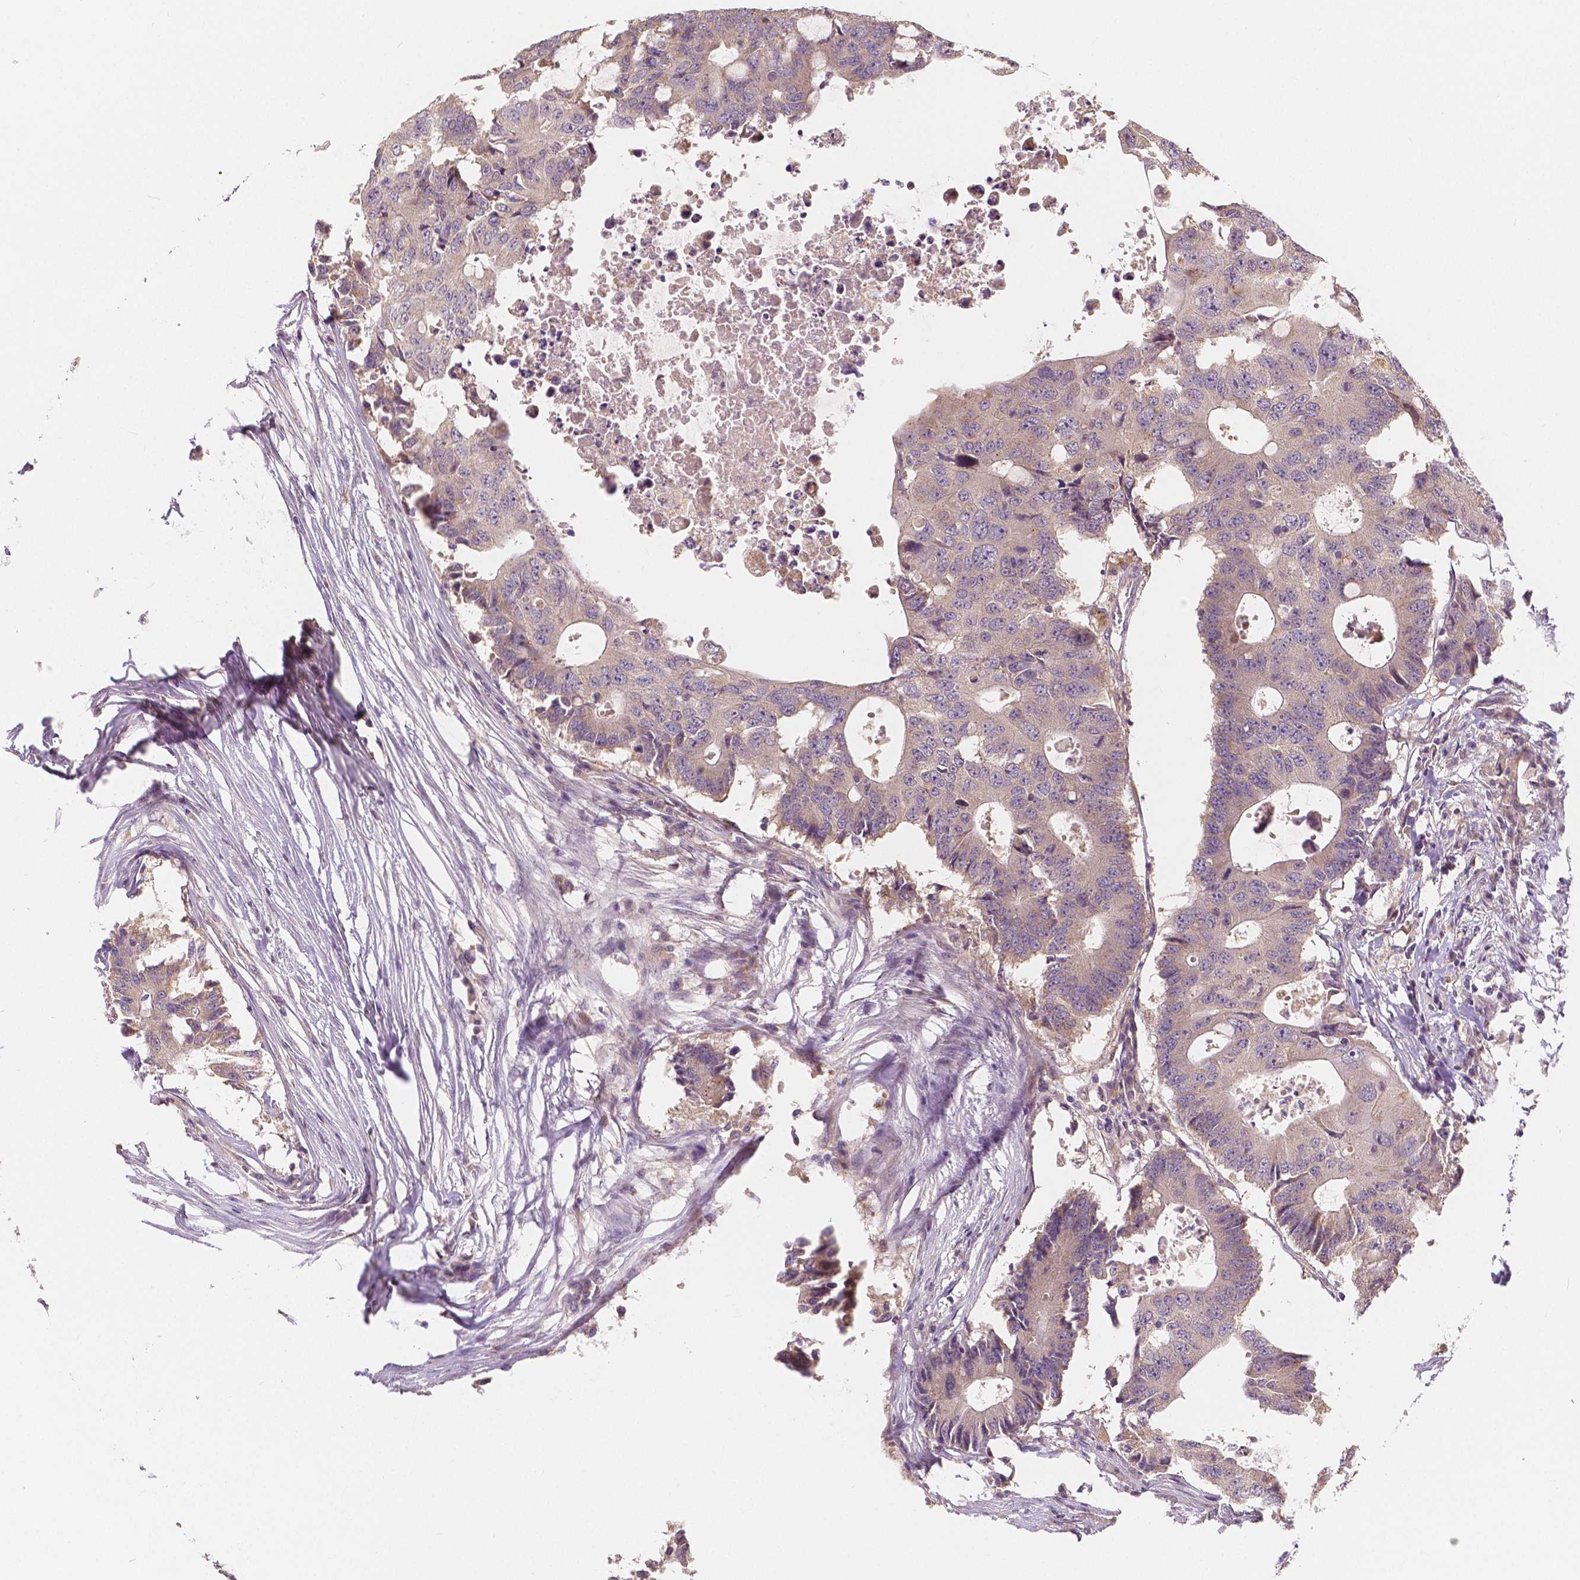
{"staining": {"intensity": "weak", "quantity": "<25%", "location": "cytoplasmic/membranous"}, "tissue": "colorectal cancer", "cell_type": "Tumor cells", "image_type": "cancer", "snomed": [{"axis": "morphology", "description": "Adenocarcinoma, NOS"}, {"axis": "topography", "description": "Colon"}], "caption": "Tumor cells are negative for protein expression in human colorectal cancer (adenocarcinoma).", "gene": "SNX12", "patient": {"sex": "male", "age": 71}}